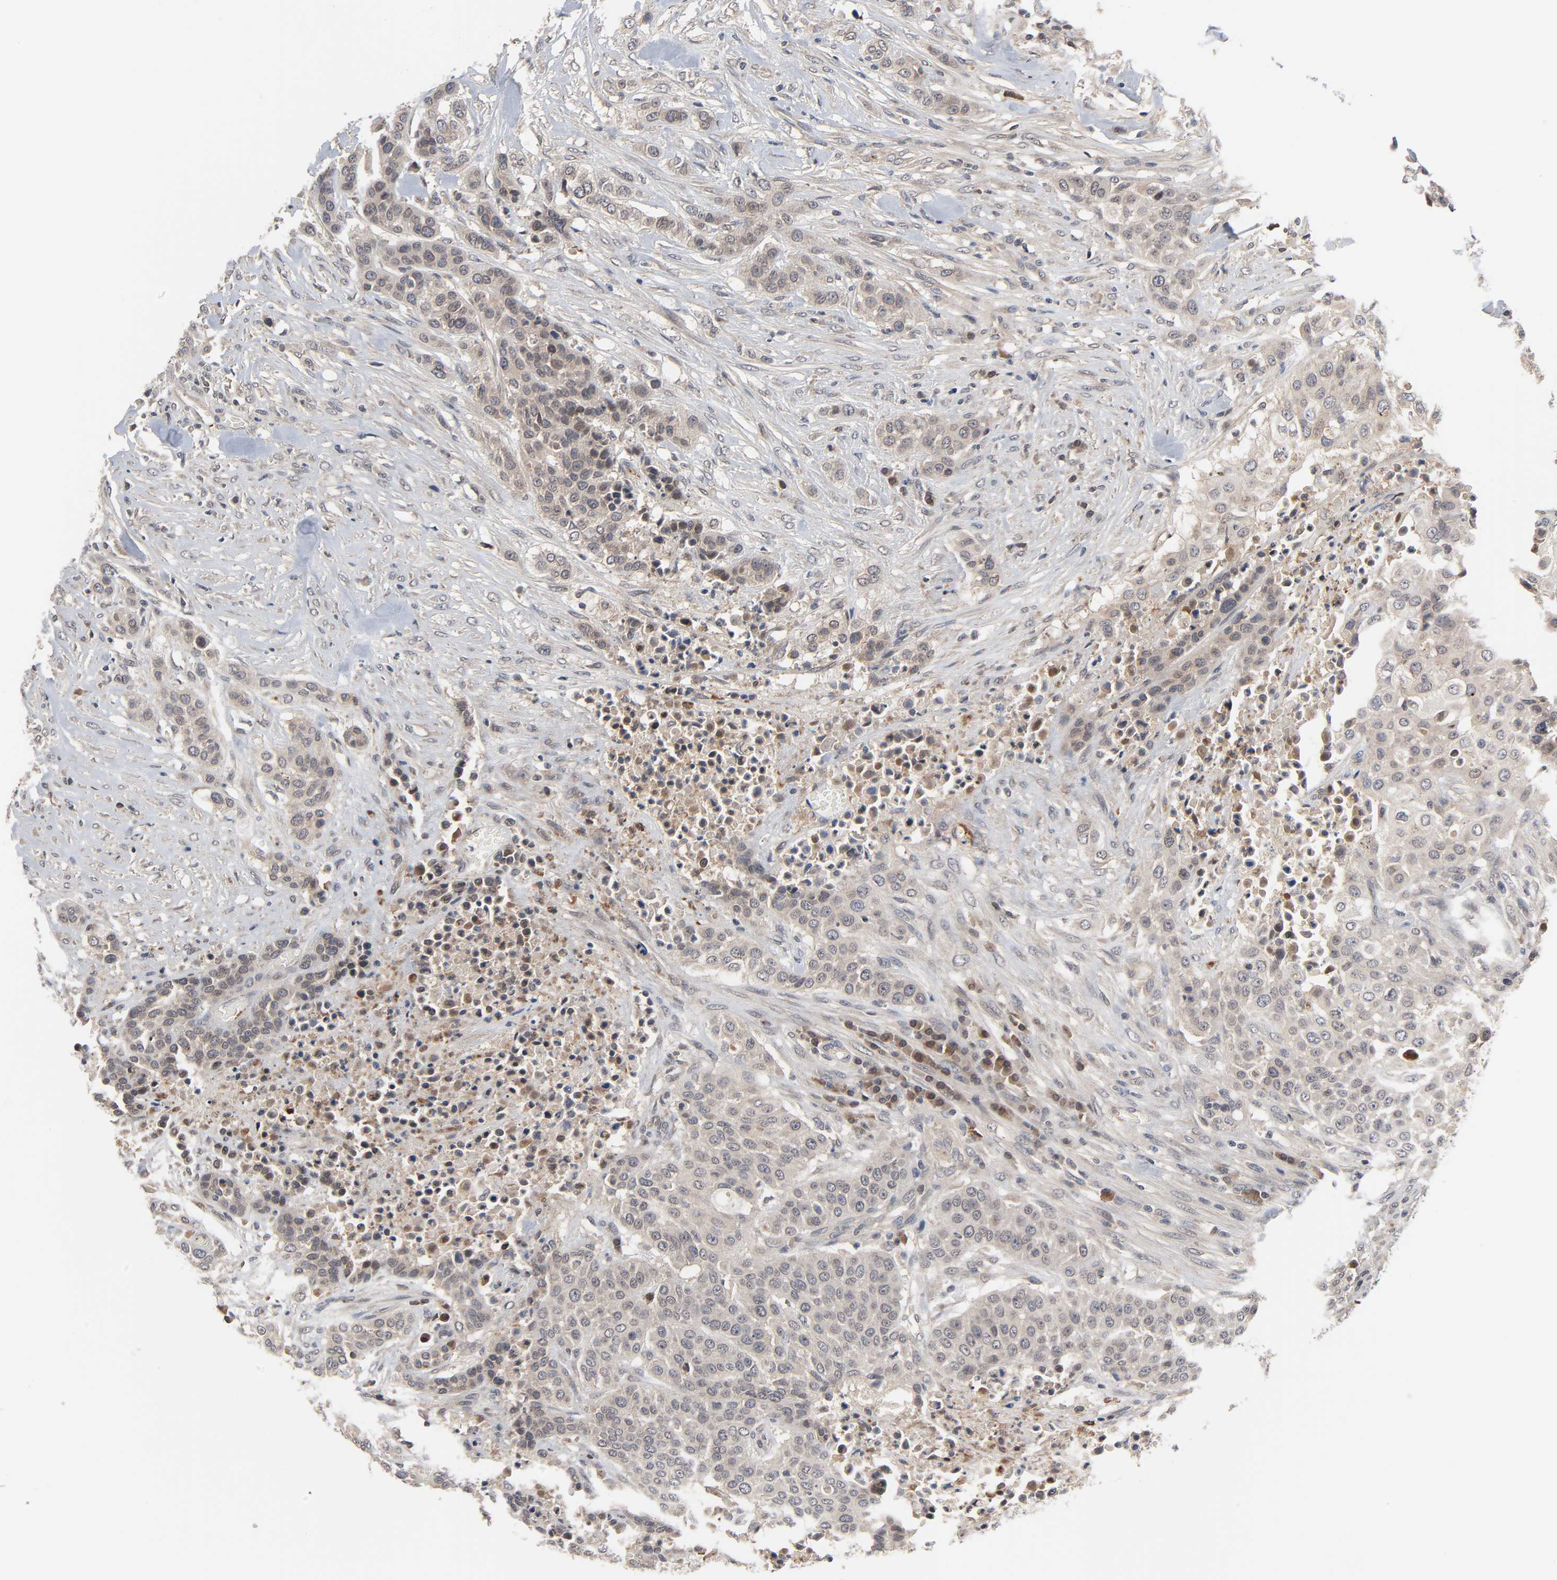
{"staining": {"intensity": "weak", "quantity": ">75%", "location": "cytoplasmic/membranous"}, "tissue": "urothelial cancer", "cell_type": "Tumor cells", "image_type": "cancer", "snomed": [{"axis": "morphology", "description": "Urothelial carcinoma, High grade"}, {"axis": "topography", "description": "Urinary bladder"}], "caption": "Weak cytoplasmic/membranous staining is identified in about >75% of tumor cells in urothelial carcinoma (high-grade). (DAB (3,3'-diaminobenzidine) IHC, brown staining for protein, blue staining for nuclei).", "gene": "CCDC175", "patient": {"sex": "male", "age": 74}}